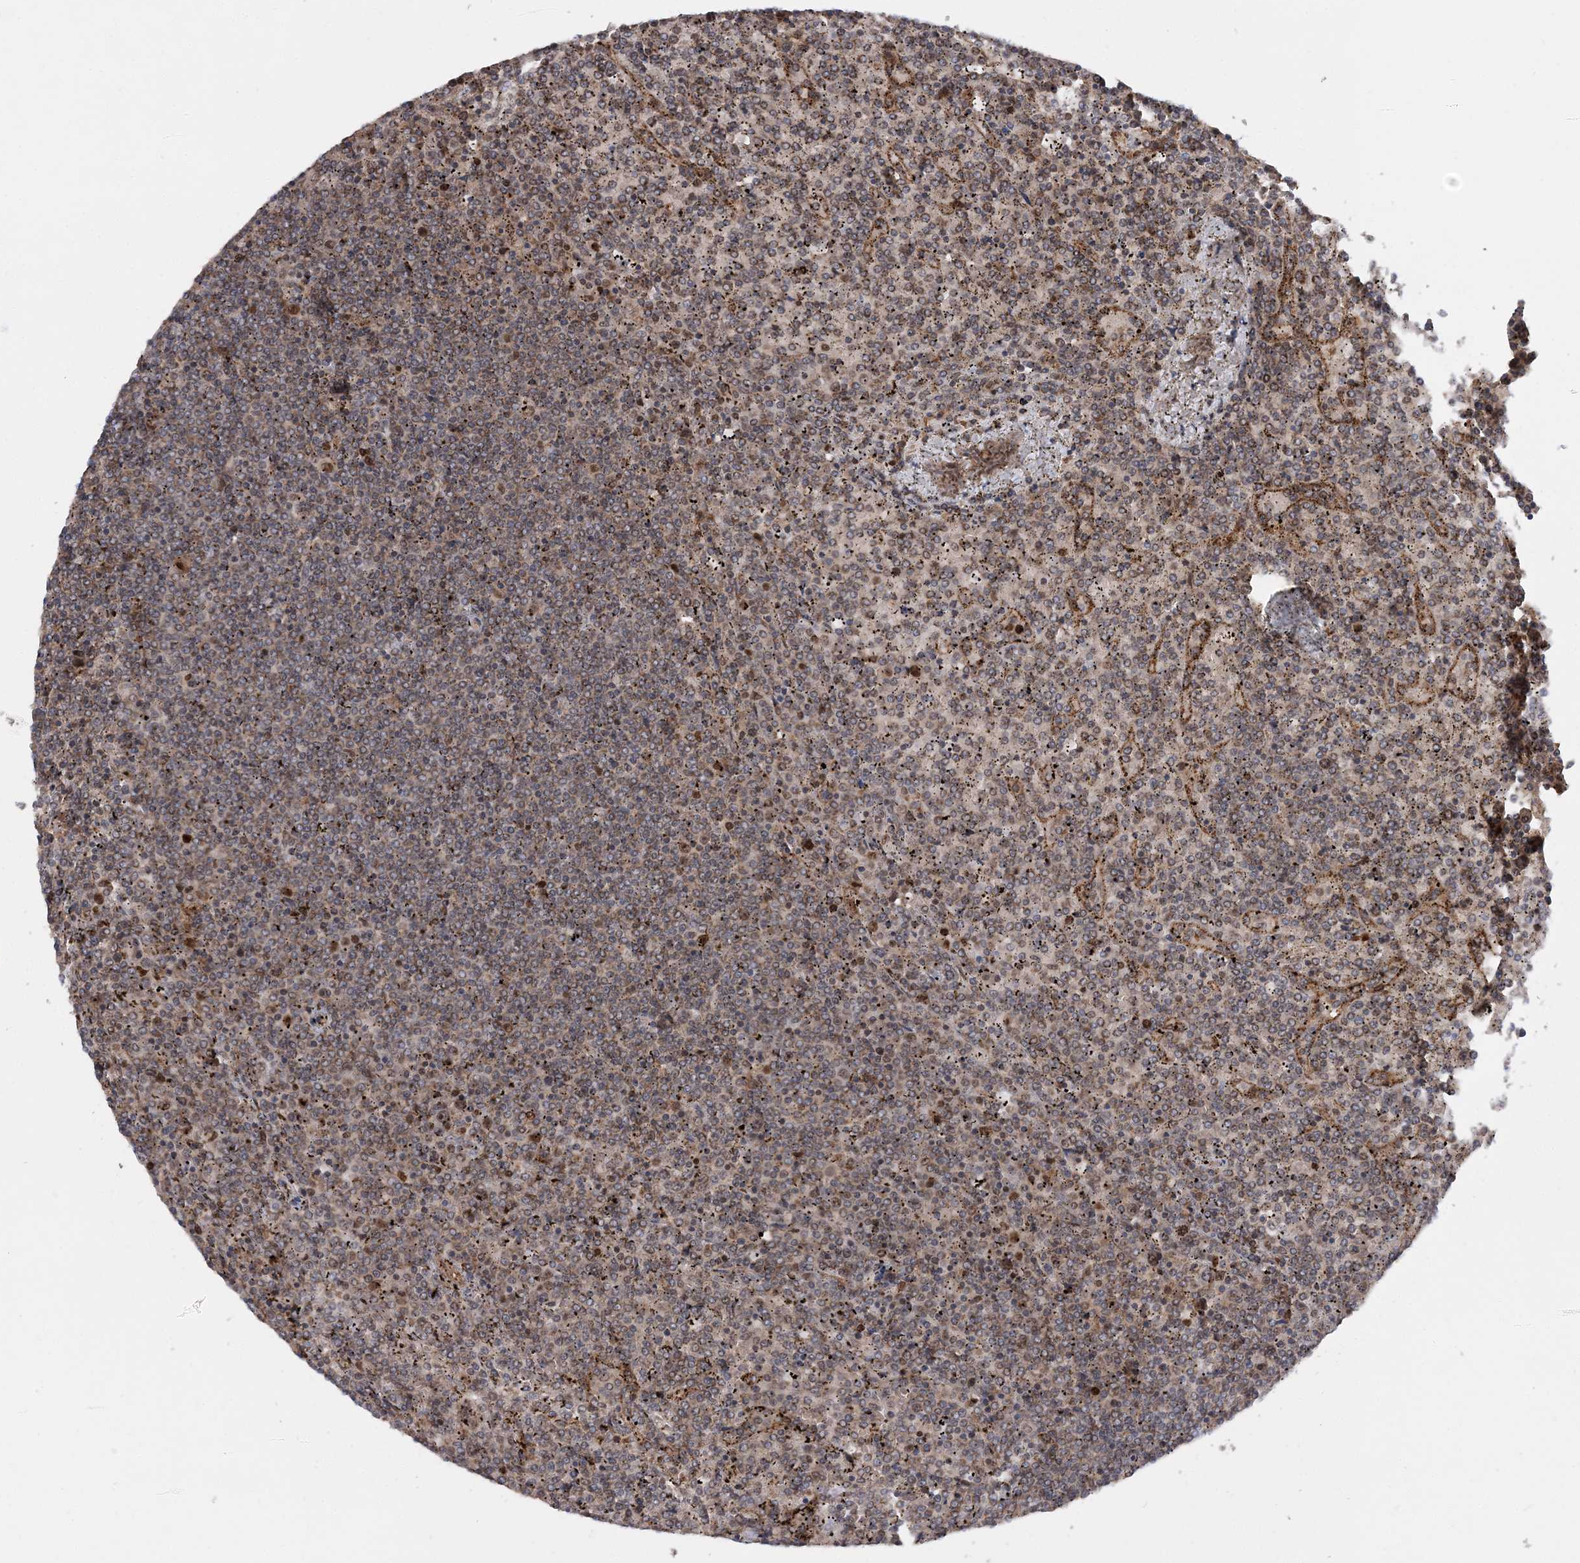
{"staining": {"intensity": "weak", "quantity": "25%-75%", "location": "cytoplasmic/membranous"}, "tissue": "lymphoma", "cell_type": "Tumor cells", "image_type": "cancer", "snomed": [{"axis": "morphology", "description": "Malignant lymphoma, non-Hodgkin's type, Low grade"}, {"axis": "topography", "description": "Spleen"}], "caption": "Immunohistochemistry (IHC) staining of malignant lymphoma, non-Hodgkin's type (low-grade), which reveals low levels of weak cytoplasmic/membranous positivity in about 25%-75% of tumor cells indicating weak cytoplasmic/membranous protein staining. The staining was performed using DAB (3,3'-diaminobenzidine) (brown) for protein detection and nuclei were counterstained in hematoxylin (blue).", "gene": "KIF4A", "patient": {"sex": "female", "age": 19}}